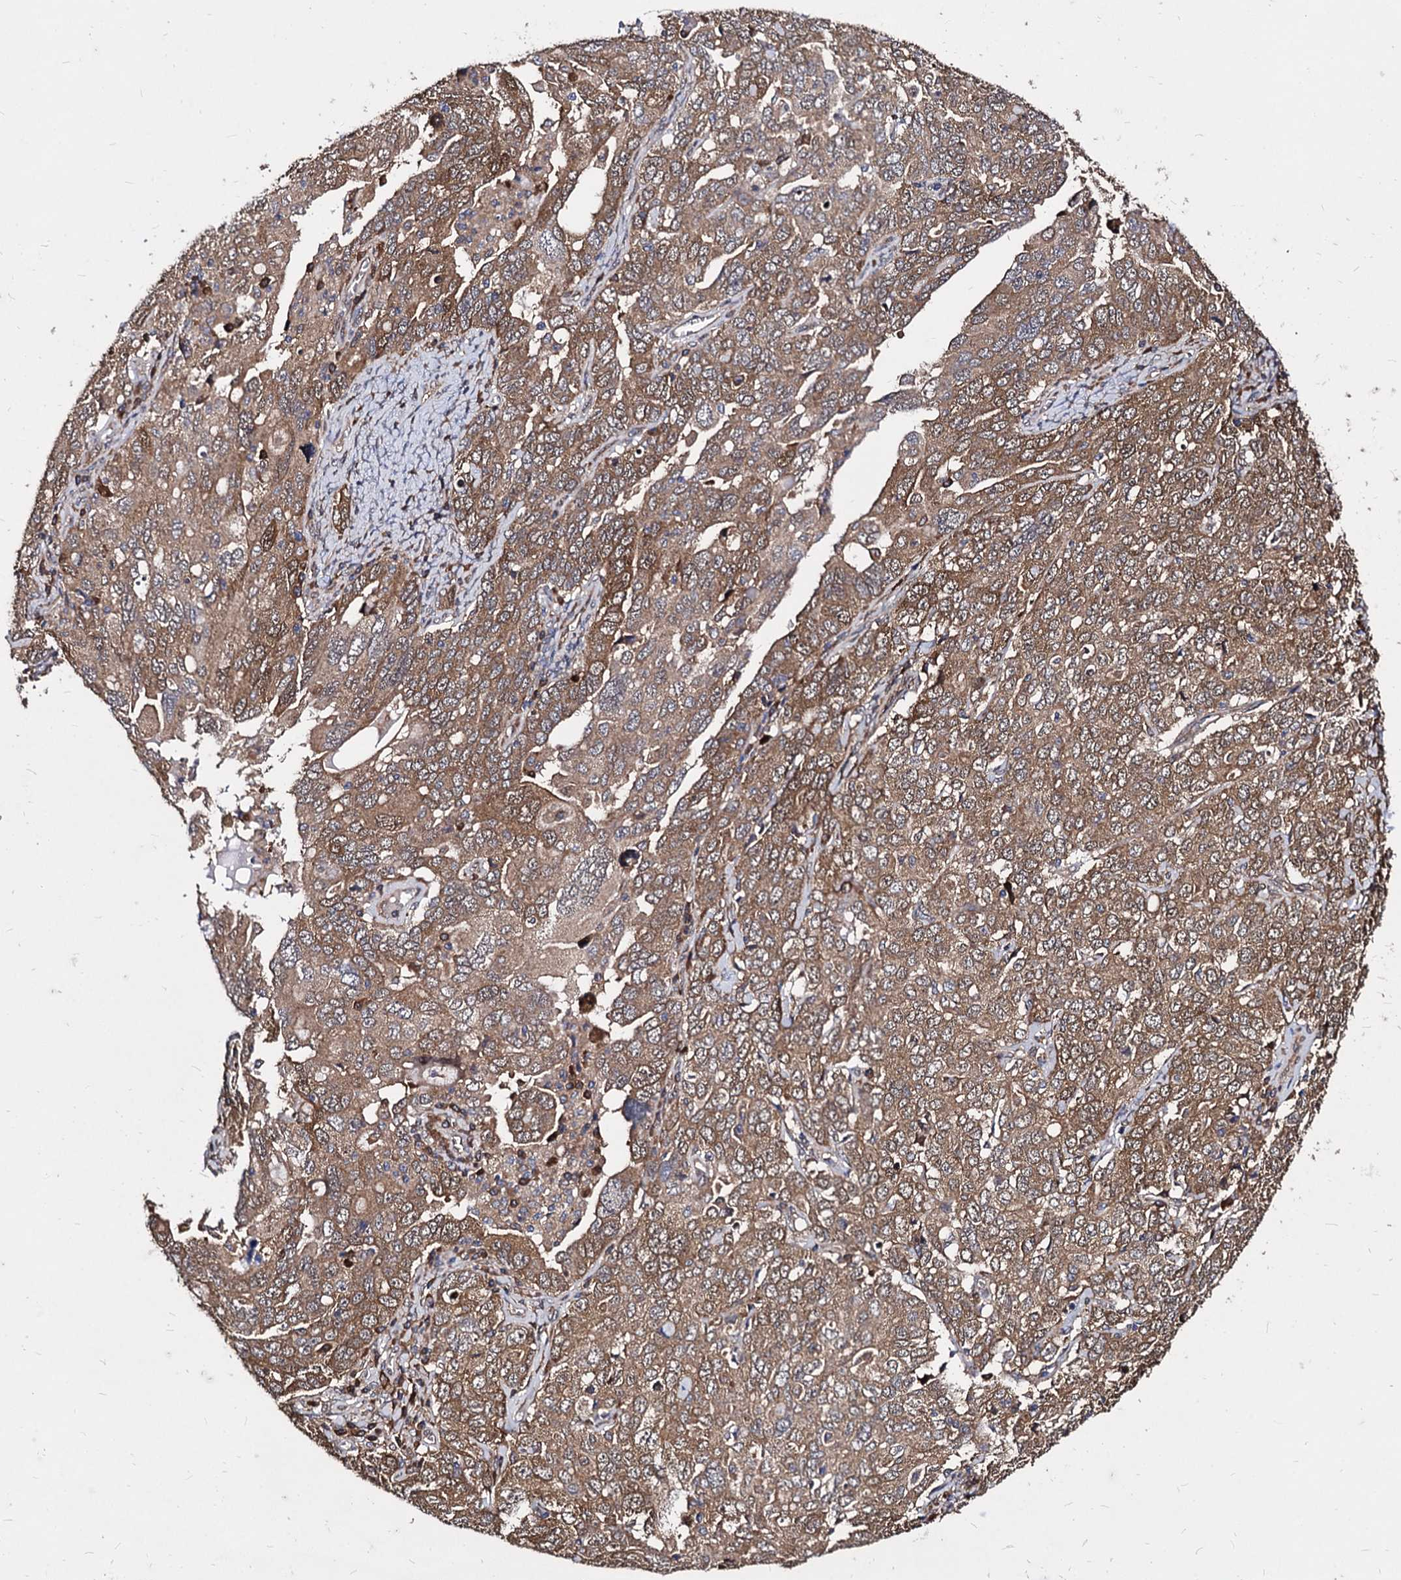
{"staining": {"intensity": "moderate", "quantity": ">75%", "location": "cytoplasmic/membranous"}, "tissue": "ovarian cancer", "cell_type": "Tumor cells", "image_type": "cancer", "snomed": [{"axis": "morphology", "description": "Carcinoma, endometroid"}, {"axis": "topography", "description": "Ovary"}], "caption": "A brown stain shows moderate cytoplasmic/membranous staining of a protein in human ovarian cancer (endometroid carcinoma) tumor cells.", "gene": "NME1", "patient": {"sex": "female", "age": 62}}